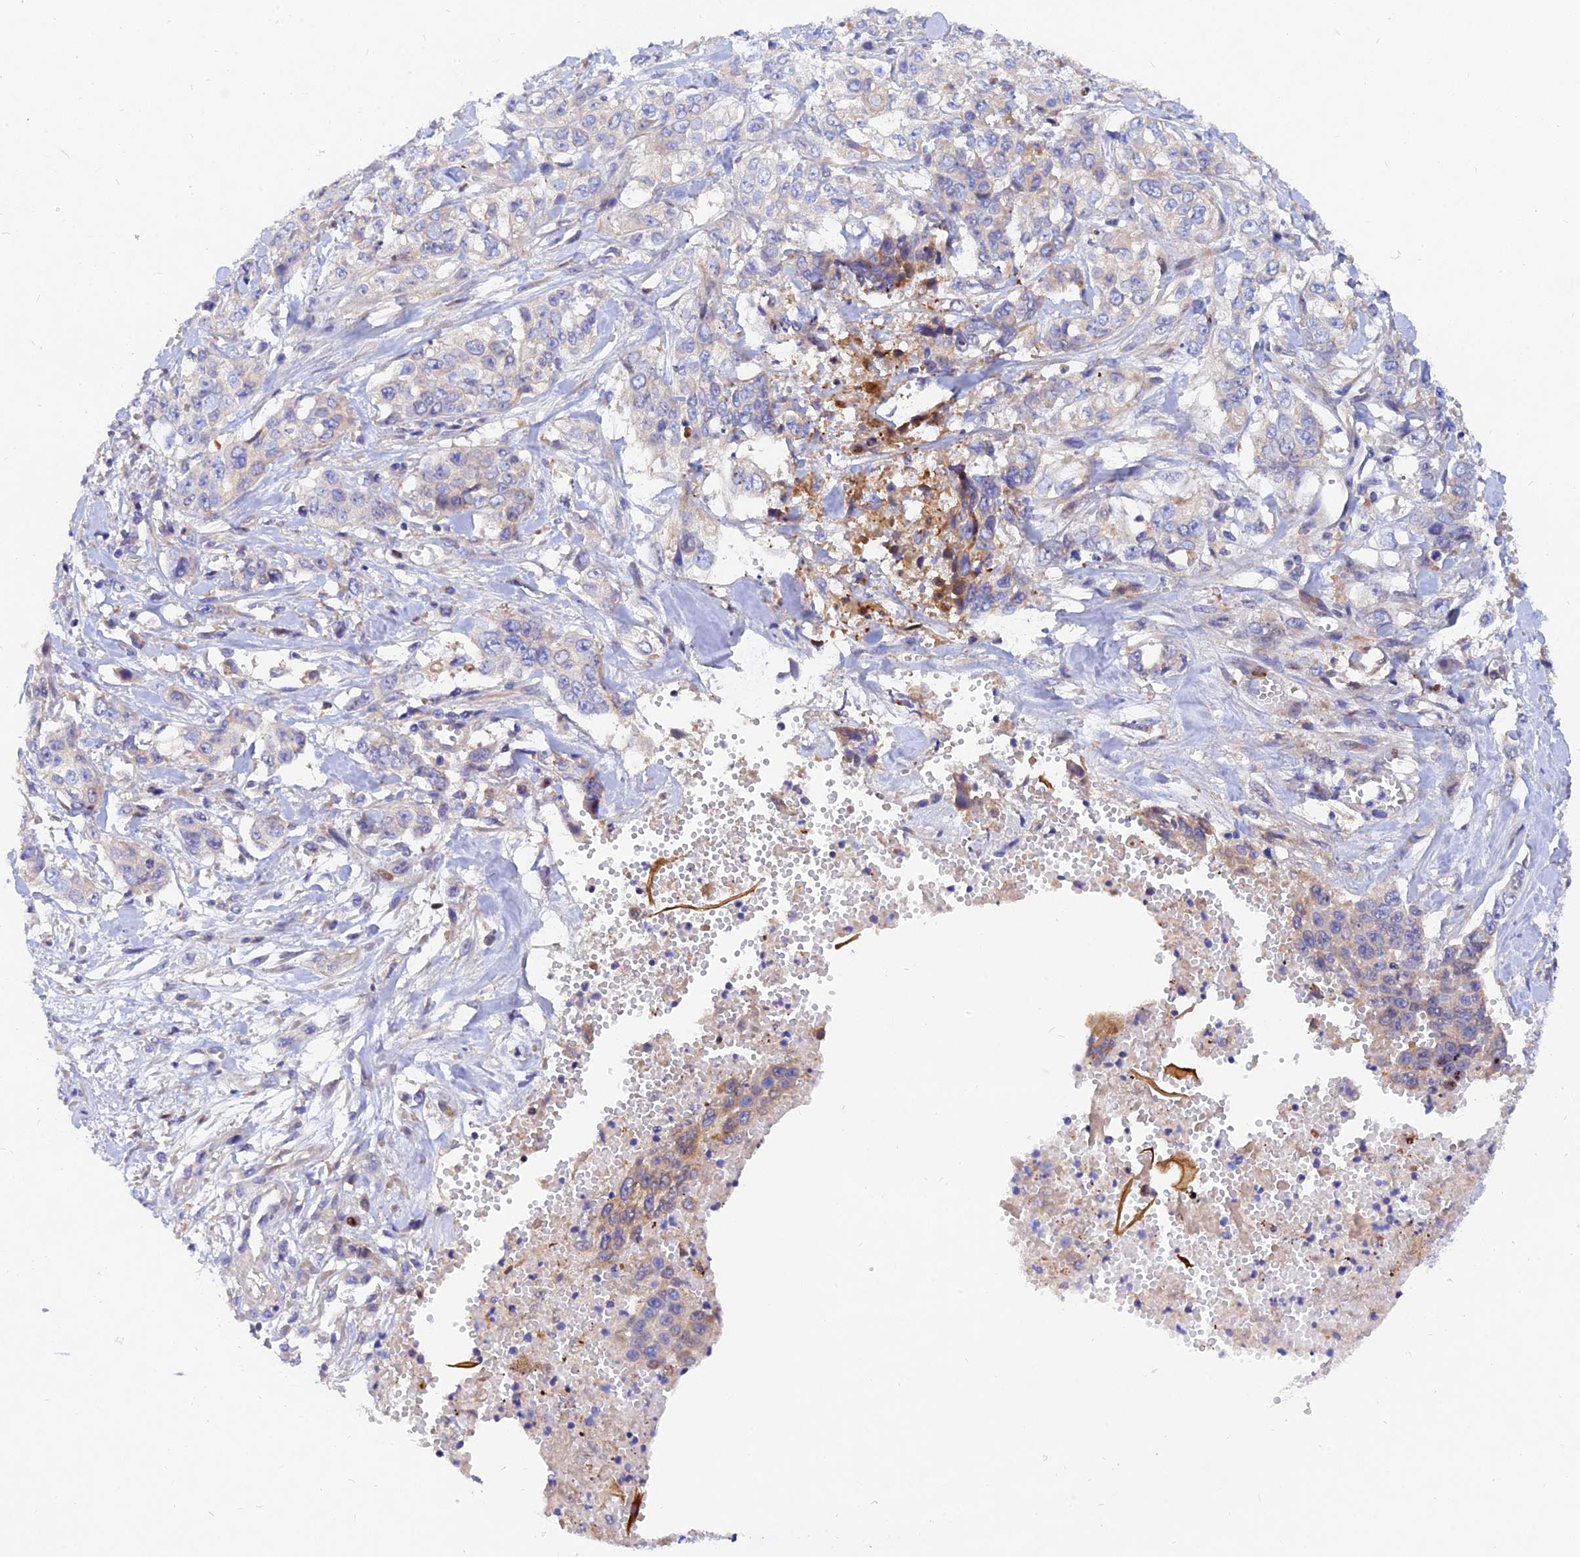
{"staining": {"intensity": "negative", "quantity": "none", "location": "none"}, "tissue": "stomach cancer", "cell_type": "Tumor cells", "image_type": "cancer", "snomed": [{"axis": "morphology", "description": "Adenocarcinoma, NOS"}, {"axis": "topography", "description": "Stomach, upper"}], "caption": "The immunohistochemistry micrograph has no significant staining in tumor cells of adenocarcinoma (stomach) tissue. (Stains: DAB (3,3'-diaminobenzidine) immunohistochemistry with hematoxylin counter stain, Microscopy: brightfield microscopy at high magnification).", "gene": "MROH1", "patient": {"sex": "male", "age": 62}}